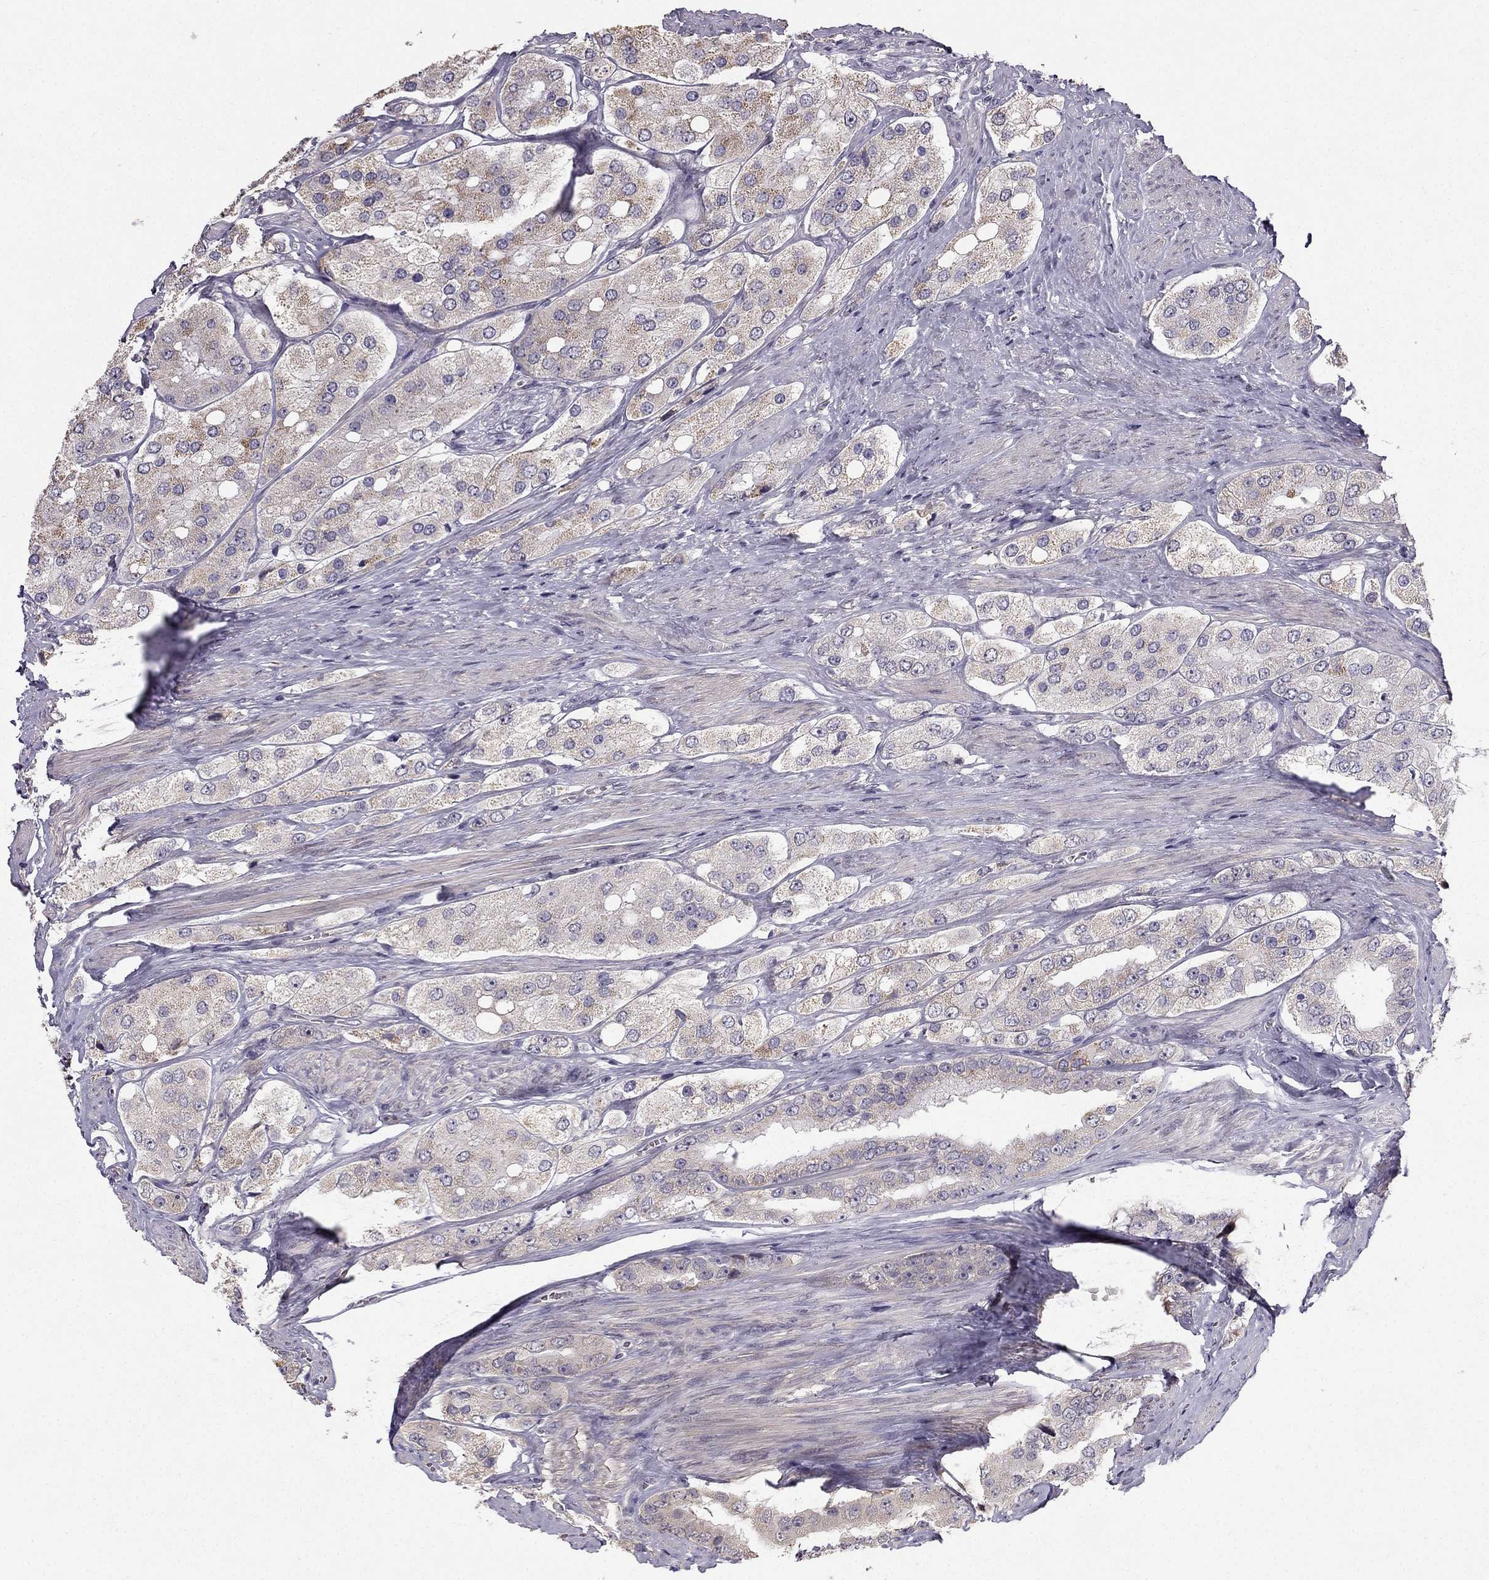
{"staining": {"intensity": "weak", "quantity": ">75%", "location": "cytoplasmic/membranous"}, "tissue": "prostate cancer", "cell_type": "Tumor cells", "image_type": "cancer", "snomed": [{"axis": "morphology", "description": "Adenocarcinoma, Low grade"}, {"axis": "topography", "description": "Prostate"}], "caption": "Human prostate cancer (adenocarcinoma (low-grade)) stained with a protein marker reveals weak staining in tumor cells.", "gene": "TSPYL5", "patient": {"sex": "male", "age": 69}}